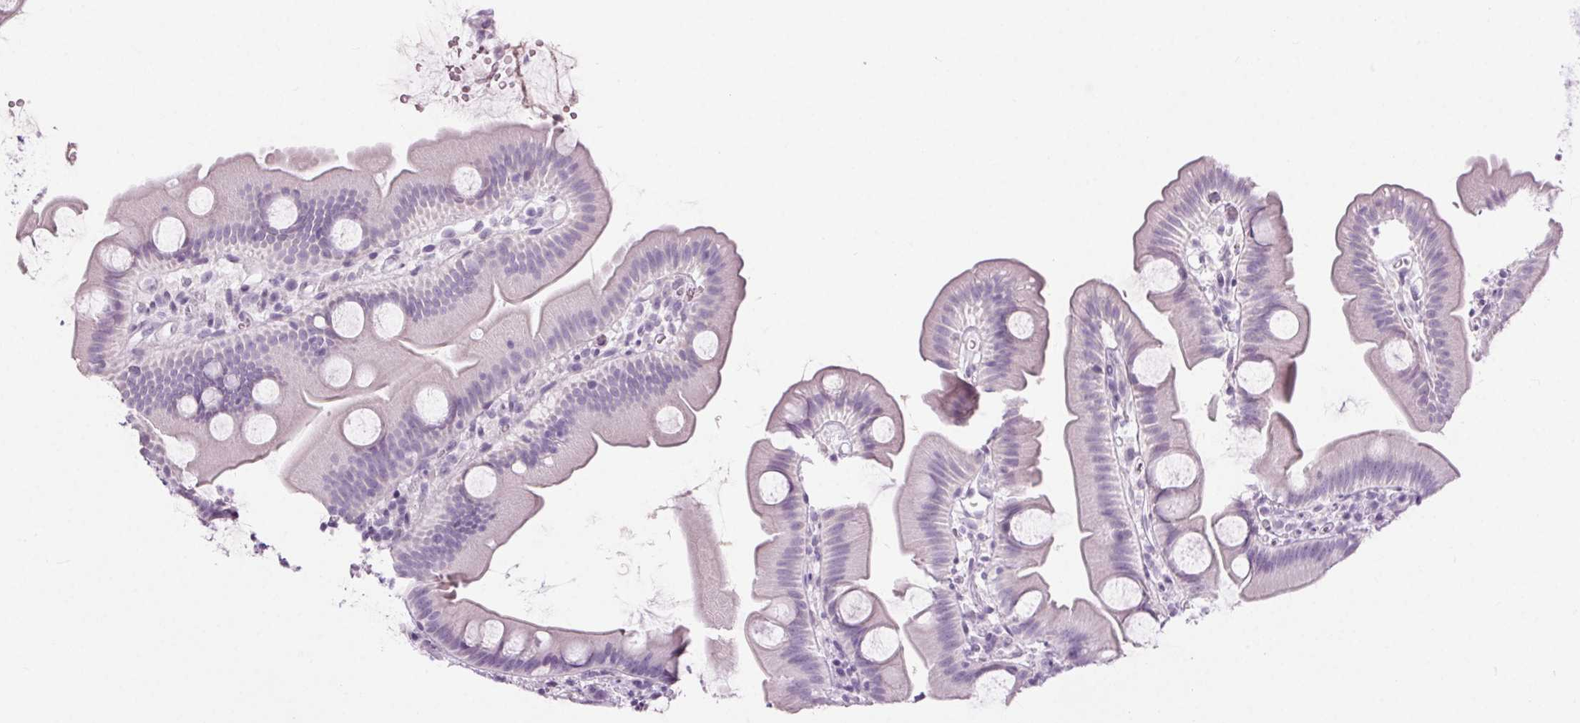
{"staining": {"intensity": "negative", "quantity": "none", "location": "none"}, "tissue": "small intestine", "cell_type": "Glandular cells", "image_type": "normal", "snomed": [{"axis": "morphology", "description": "Normal tissue, NOS"}, {"axis": "topography", "description": "Small intestine"}], "caption": "Immunohistochemical staining of unremarkable human small intestine exhibits no significant positivity in glandular cells.", "gene": "BEND2", "patient": {"sex": "female", "age": 68}}